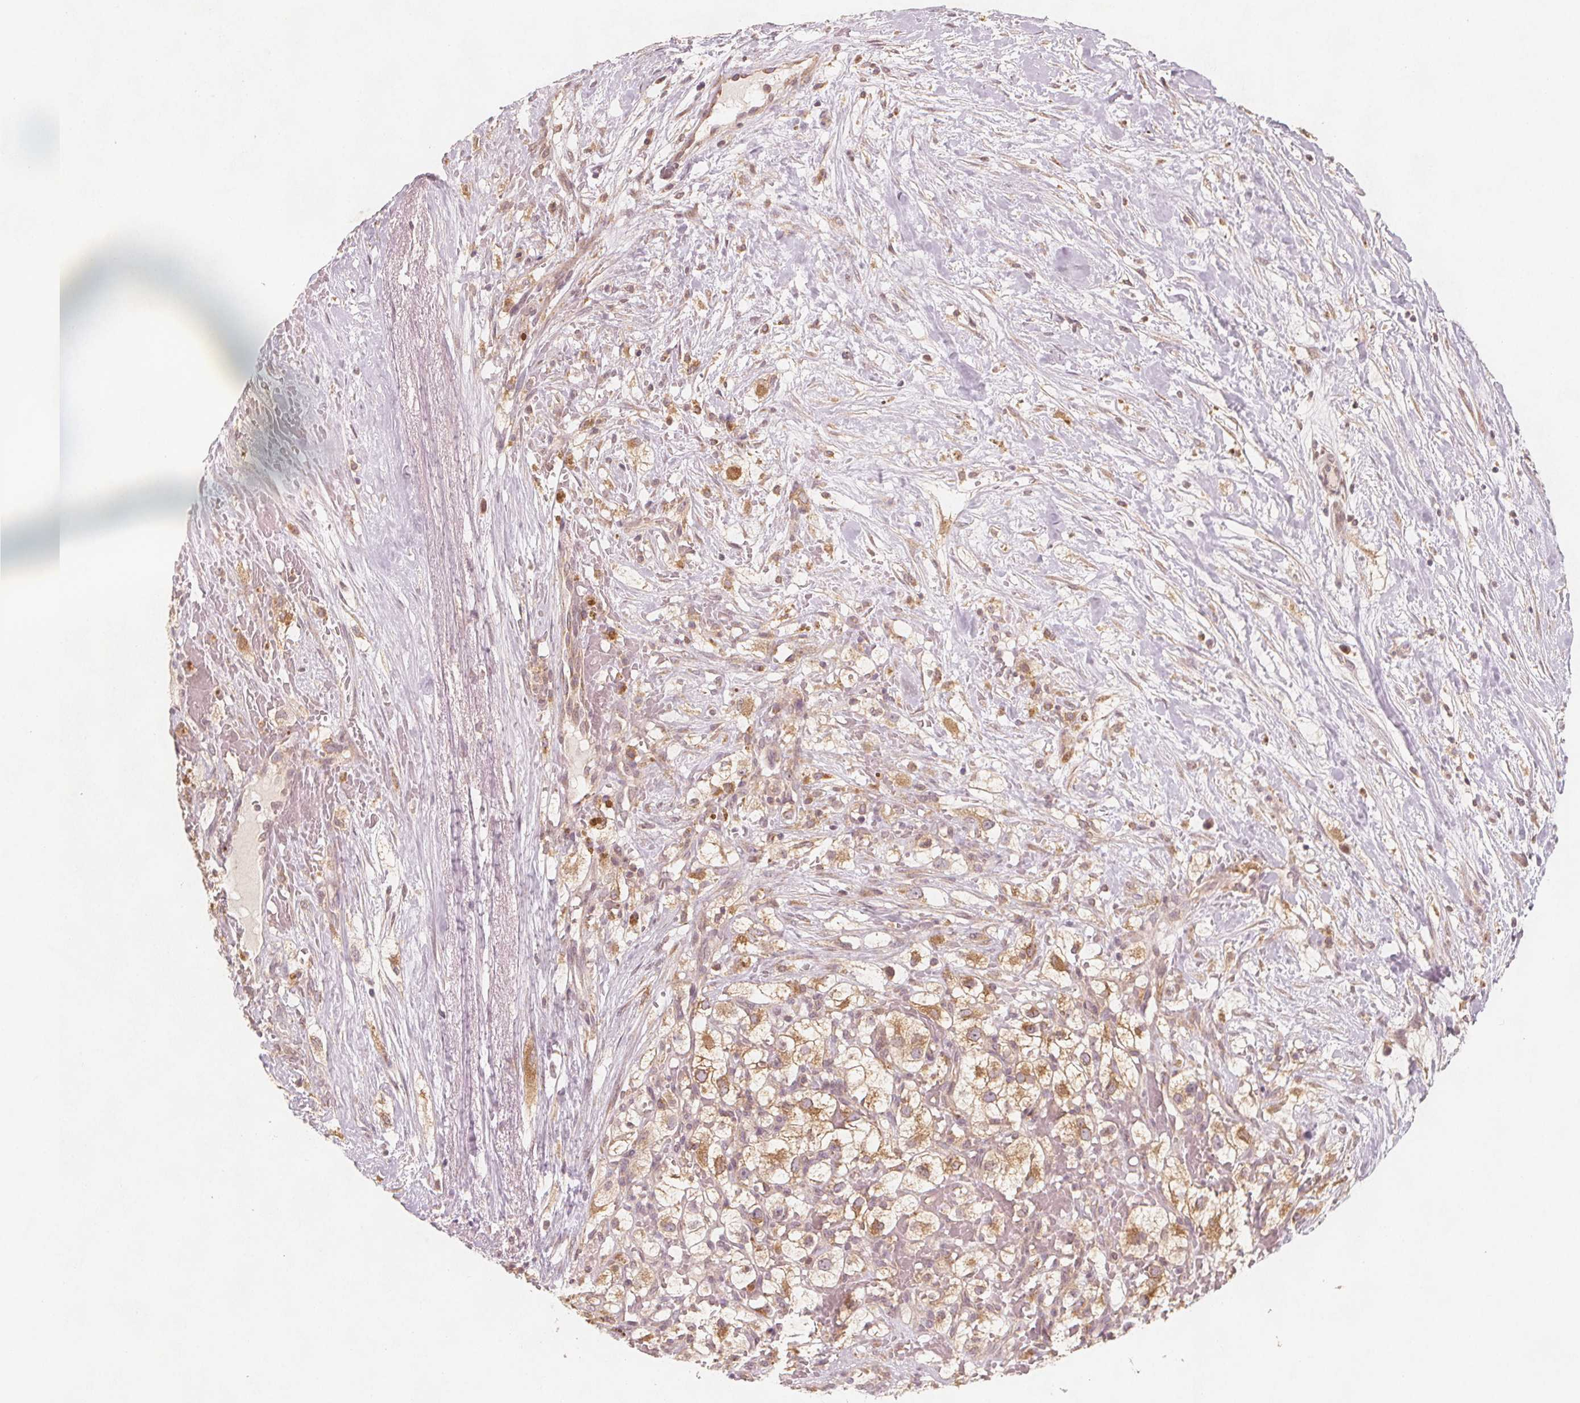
{"staining": {"intensity": "moderate", "quantity": ">75%", "location": "cytoplasmic/membranous"}, "tissue": "renal cancer", "cell_type": "Tumor cells", "image_type": "cancer", "snomed": [{"axis": "morphology", "description": "Adenocarcinoma, NOS"}, {"axis": "topography", "description": "Kidney"}], "caption": "Human renal cancer stained with a protein marker exhibits moderate staining in tumor cells.", "gene": "NCSTN", "patient": {"sex": "male", "age": 59}}